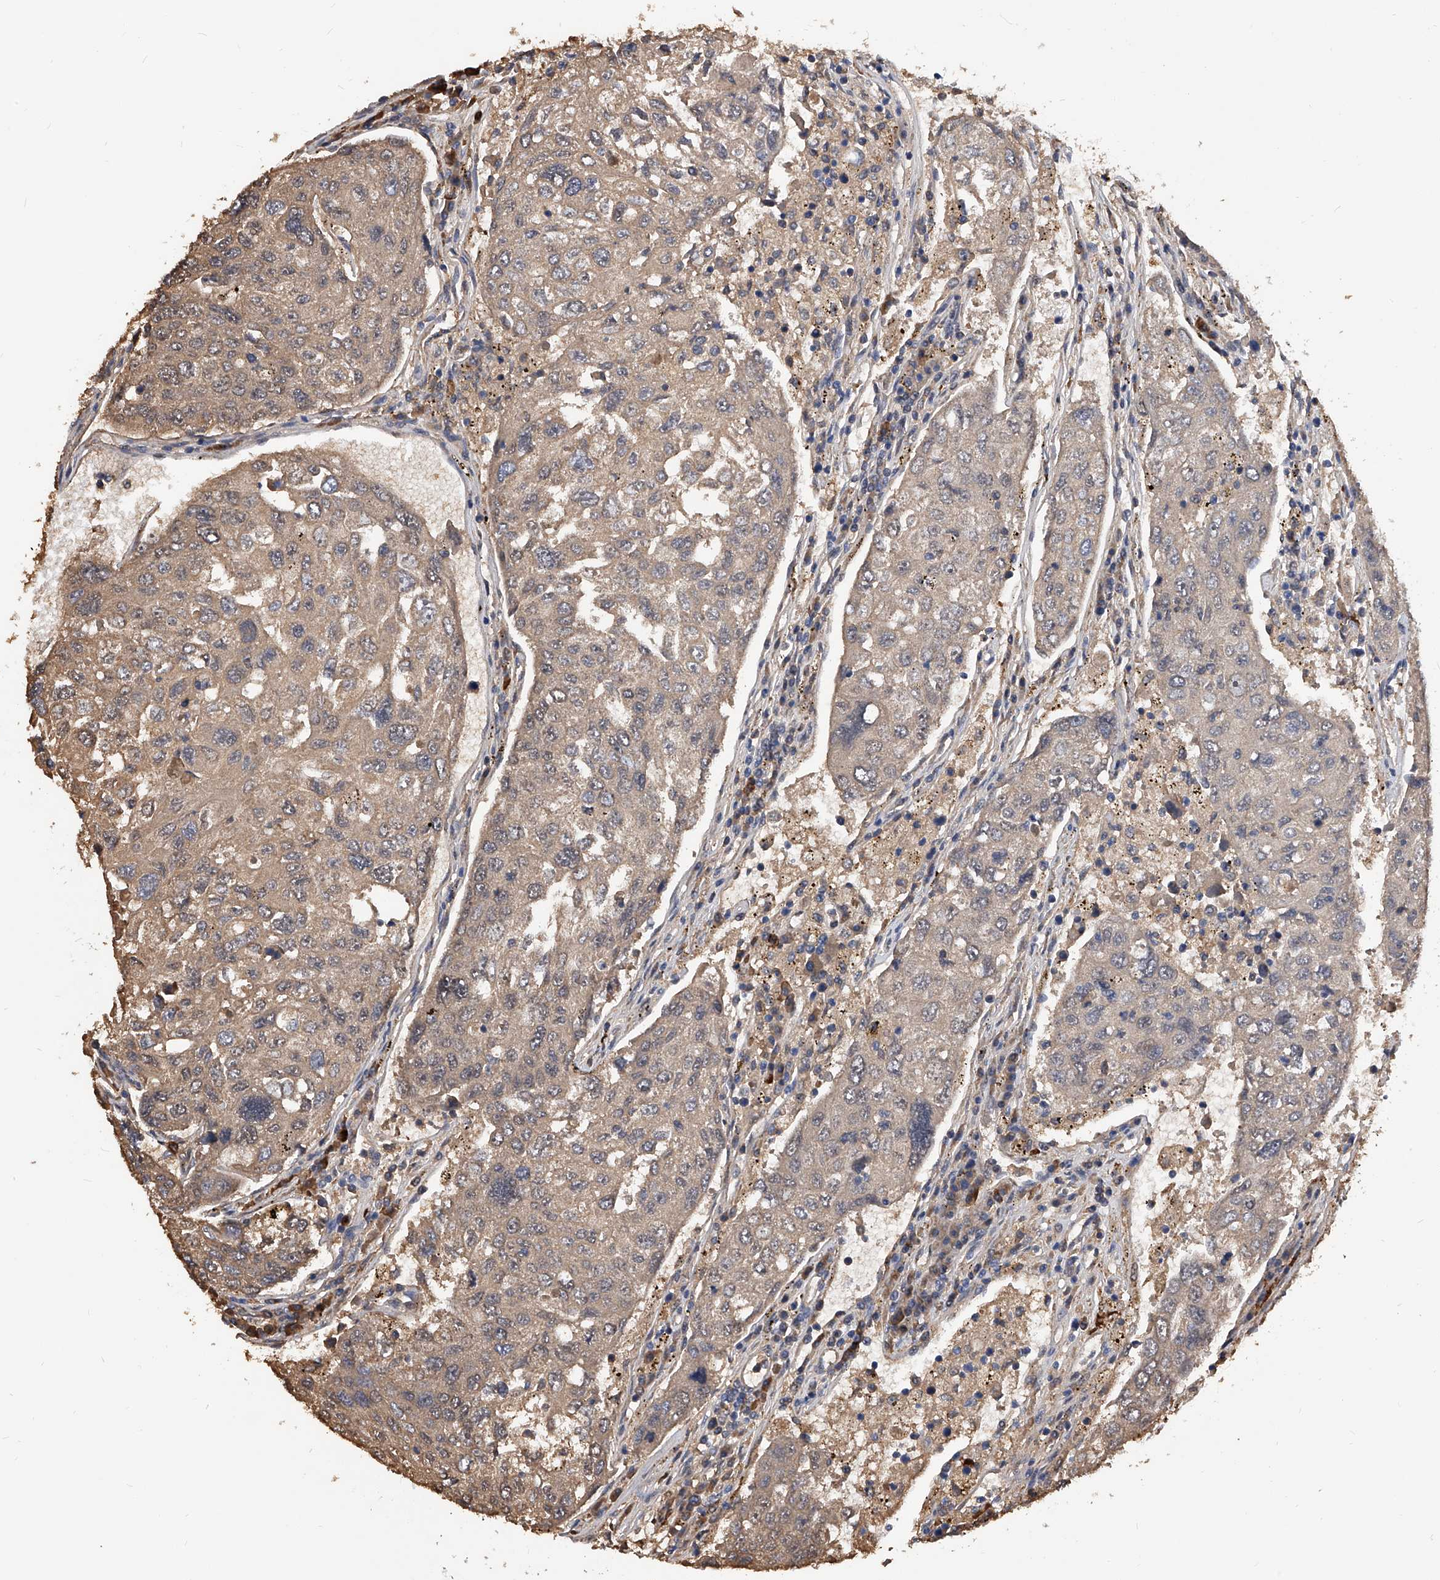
{"staining": {"intensity": "weak", "quantity": ">75%", "location": "cytoplasmic/membranous"}, "tissue": "urothelial cancer", "cell_type": "Tumor cells", "image_type": "cancer", "snomed": [{"axis": "morphology", "description": "Urothelial carcinoma, High grade"}, {"axis": "topography", "description": "Lymph node"}, {"axis": "topography", "description": "Urinary bladder"}], "caption": "Protein expression analysis of human urothelial cancer reveals weak cytoplasmic/membranous expression in approximately >75% of tumor cells.", "gene": "ZNF25", "patient": {"sex": "male", "age": 51}}